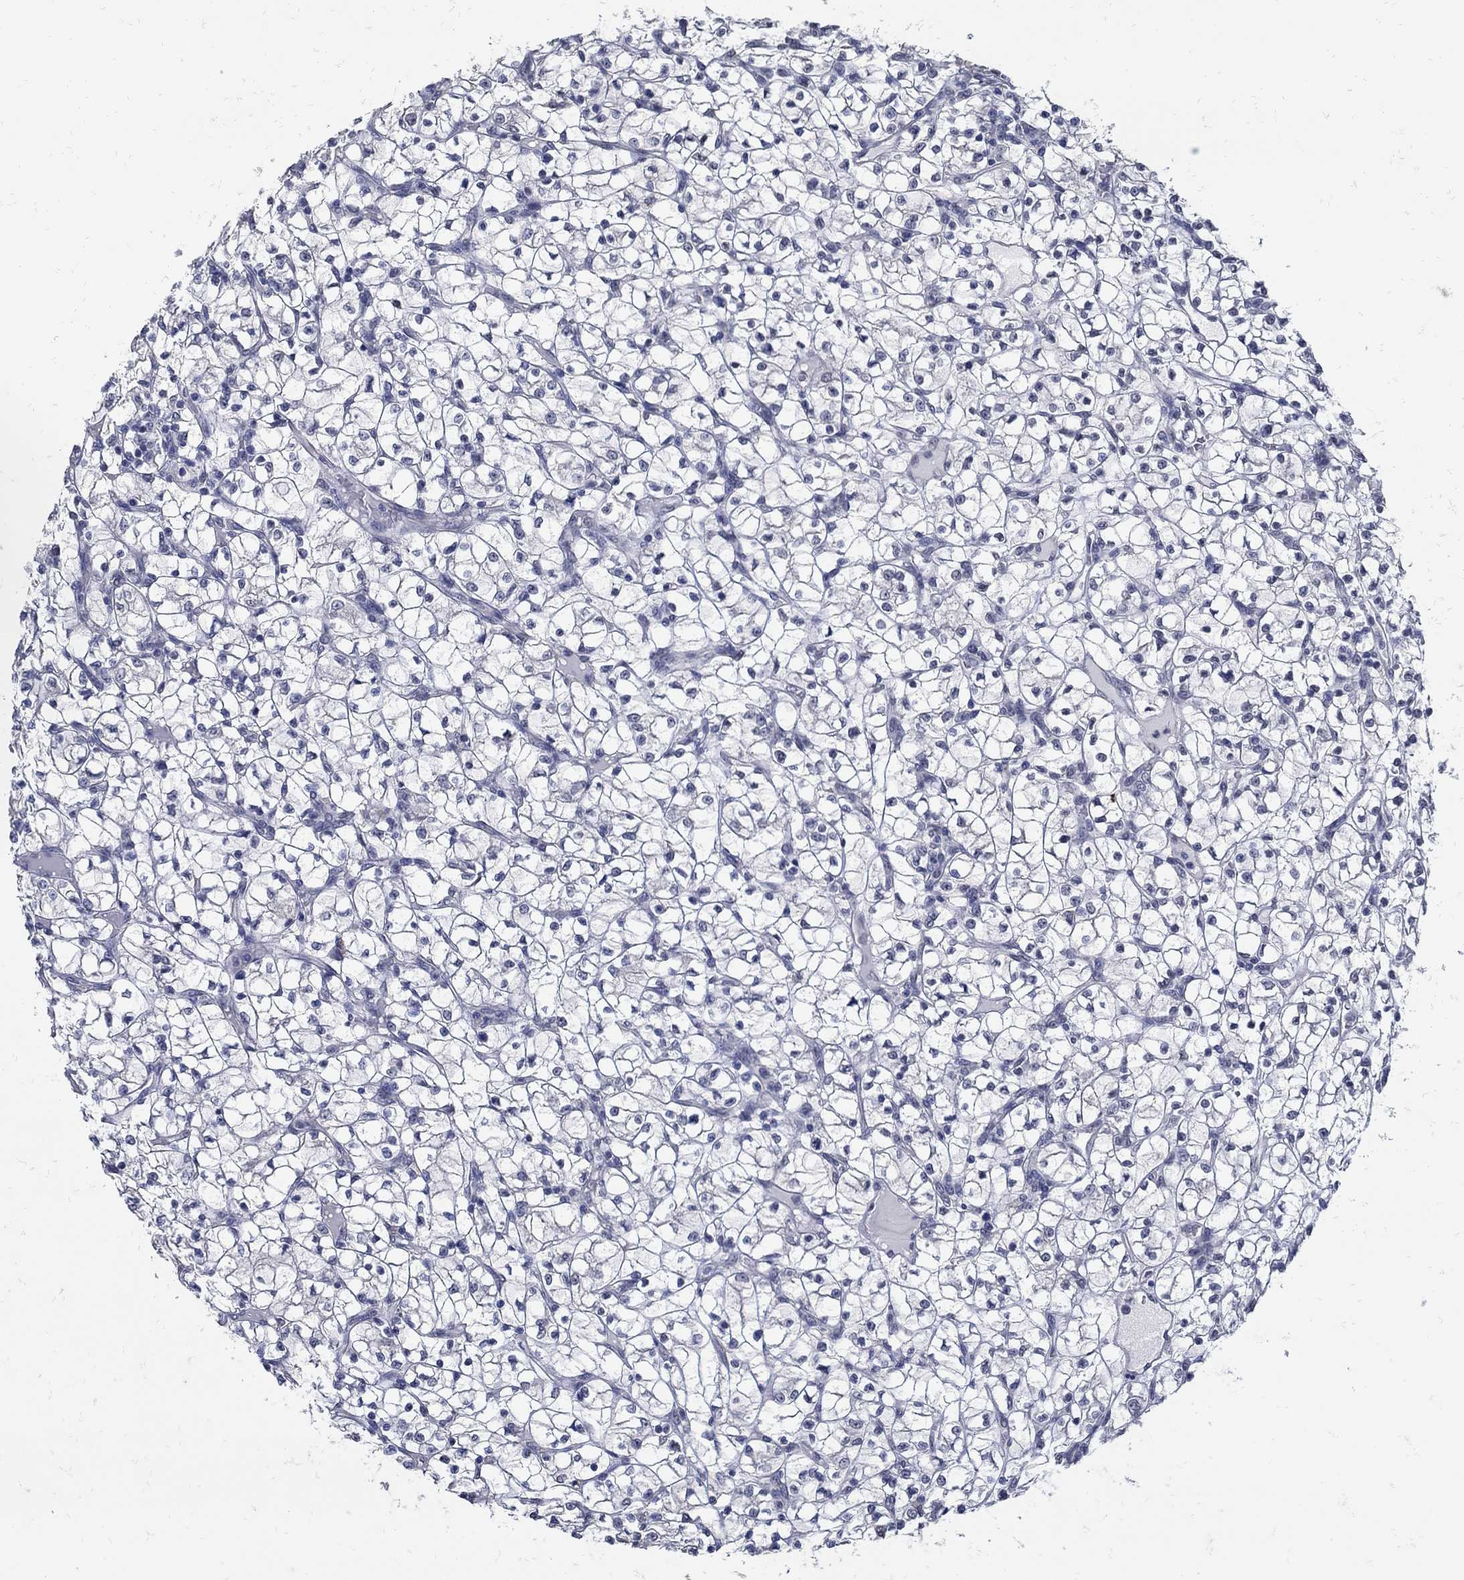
{"staining": {"intensity": "negative", "quantity": "none", "location": "none"}, "tissue": "renal cancer", "cell_type": "Tumor cells", "image_type": "cancer", "snomed": [{"axis": "morphology", "description": "Adenocarcinoma, NOS"}, {"axis": "topography", "description": "Kidney"}], "caption": "This is an IHC photomicrograph of human renal cancer (adenocarcinoma). There is no expression in tumor cells.", "gene": "KCNN3", "patient": {"sex": "female", "age": 64}}